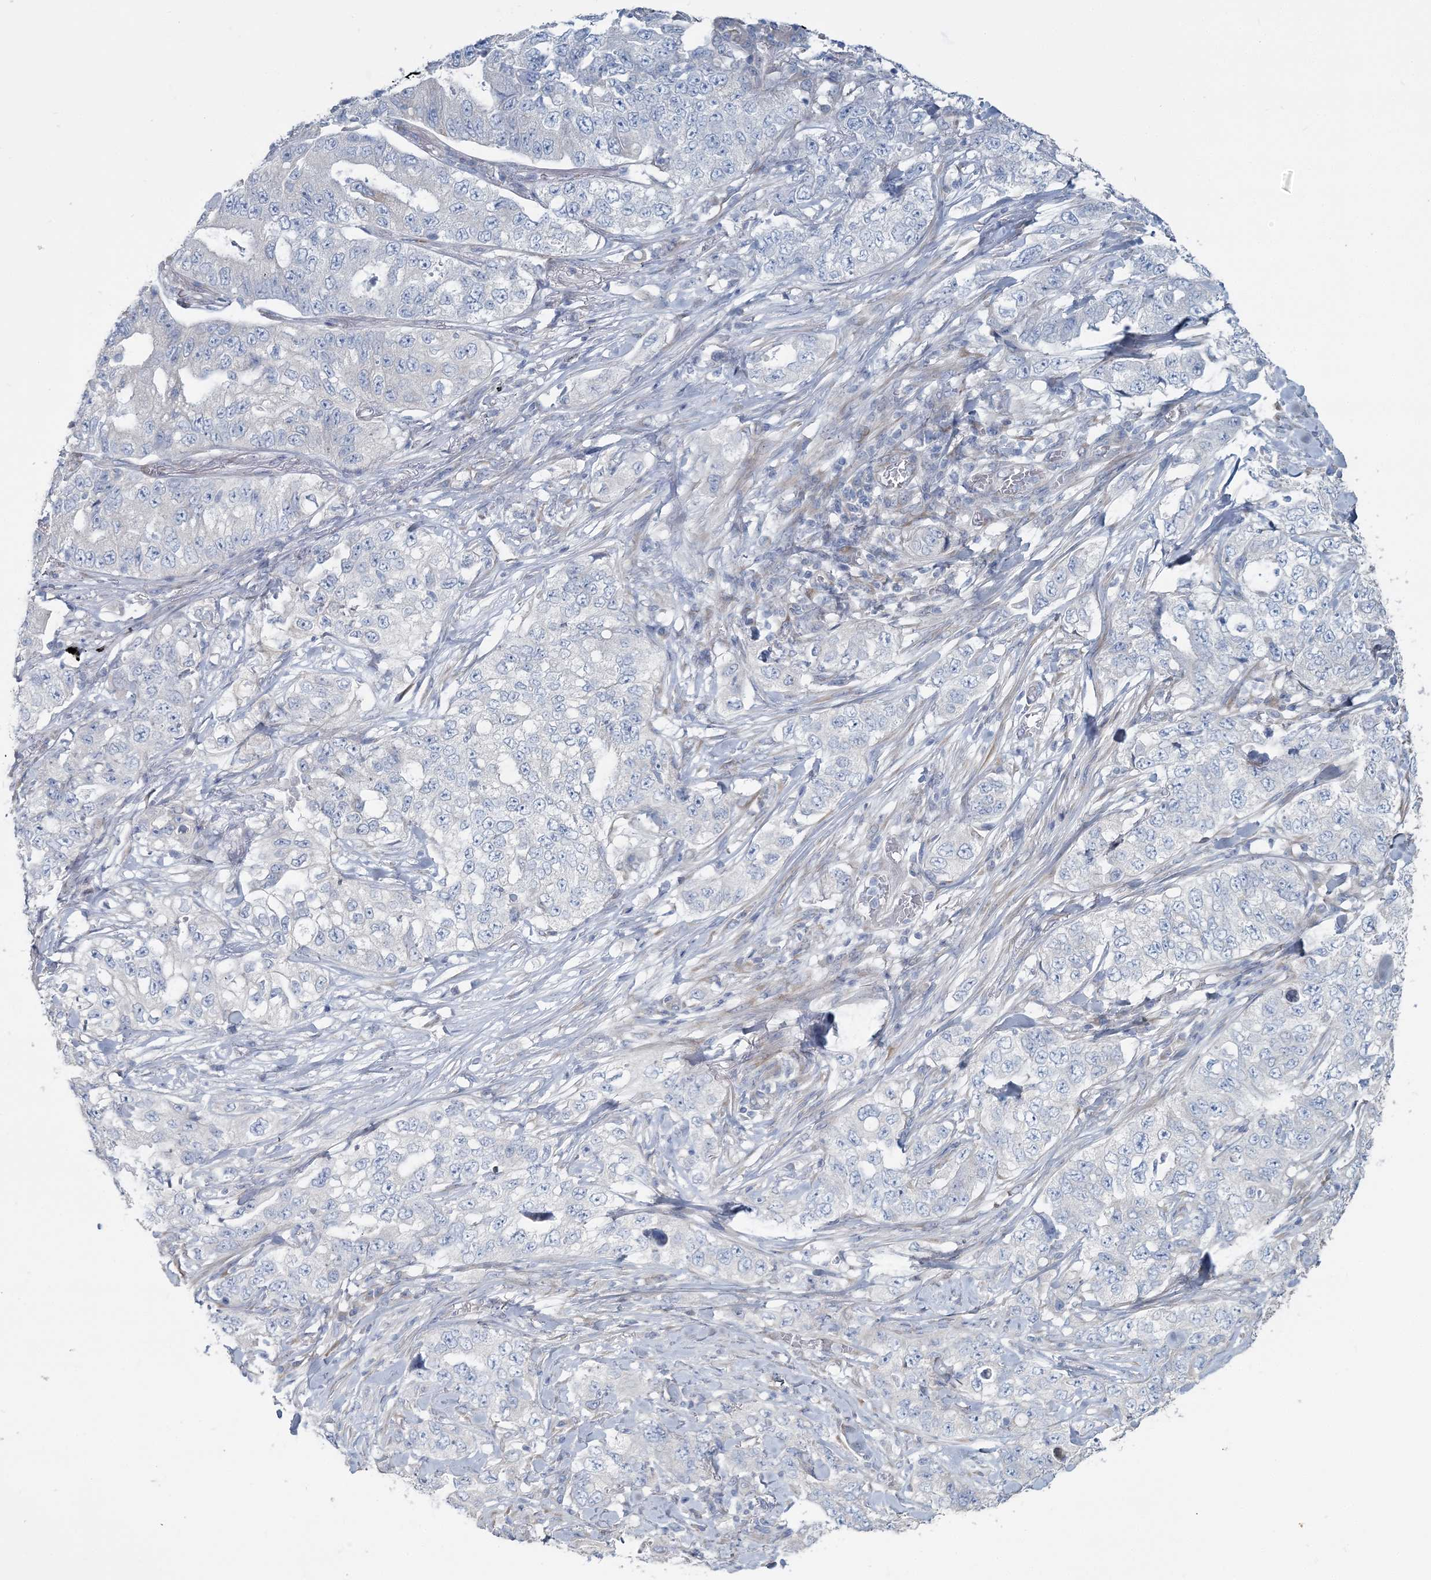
{"staining": {"intensity": "negative", "quantity": "none", "location": "none"}, "tissue": "lung cancer", "cell_type": "Tumor cells", "image_type": "cancer", "snomed": [{"axis": "morphology", "description": "Adenocarcinoma, NOS"}, {"axis": "topography", "description": "Lung"}], "caption": "A photomicrograph of human lung adenocarcinoma is negative for staining in tumor cells.", "gene": "CMBL", "patient": {"sex": "female", "age": 51}}